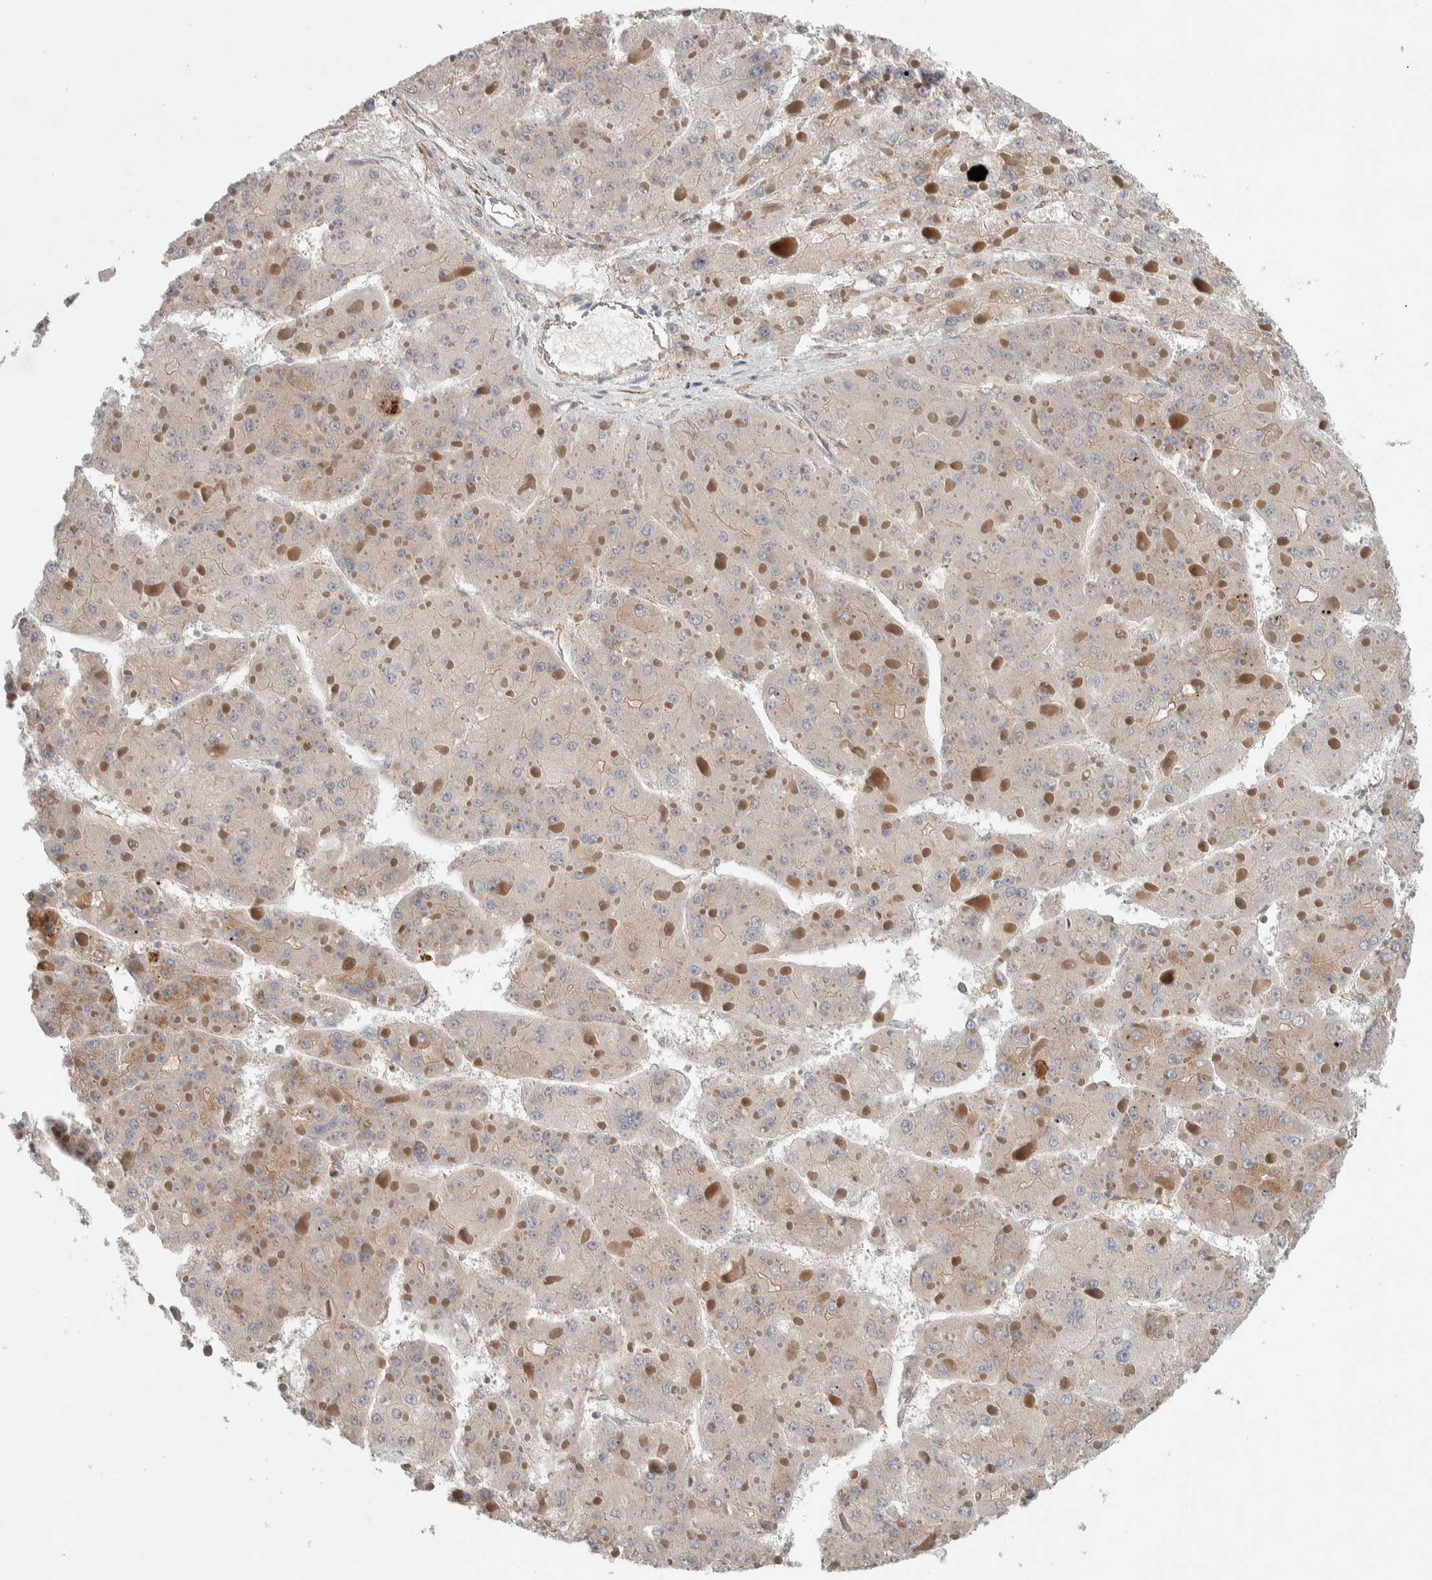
{"staining": {"intensity": "weak", "quantity": "<25%", "location": "cytoplasmic/membranous"}, "tissue": "liver cancer", "cell_type": "Tumor cells", "image_type": "cancer", "snomed": [{"axis": "morphology", "description": "Carcinoma, Hepatocellular, NOS"}, {"axis": "topography", "description": "Liver"}], "caption": "IHC of human hepatocellular carcinoma (liver) reveals no expression in tumor cells.", "gene": "ADCY8", "patient": {"sex": "female", "age": 73}}